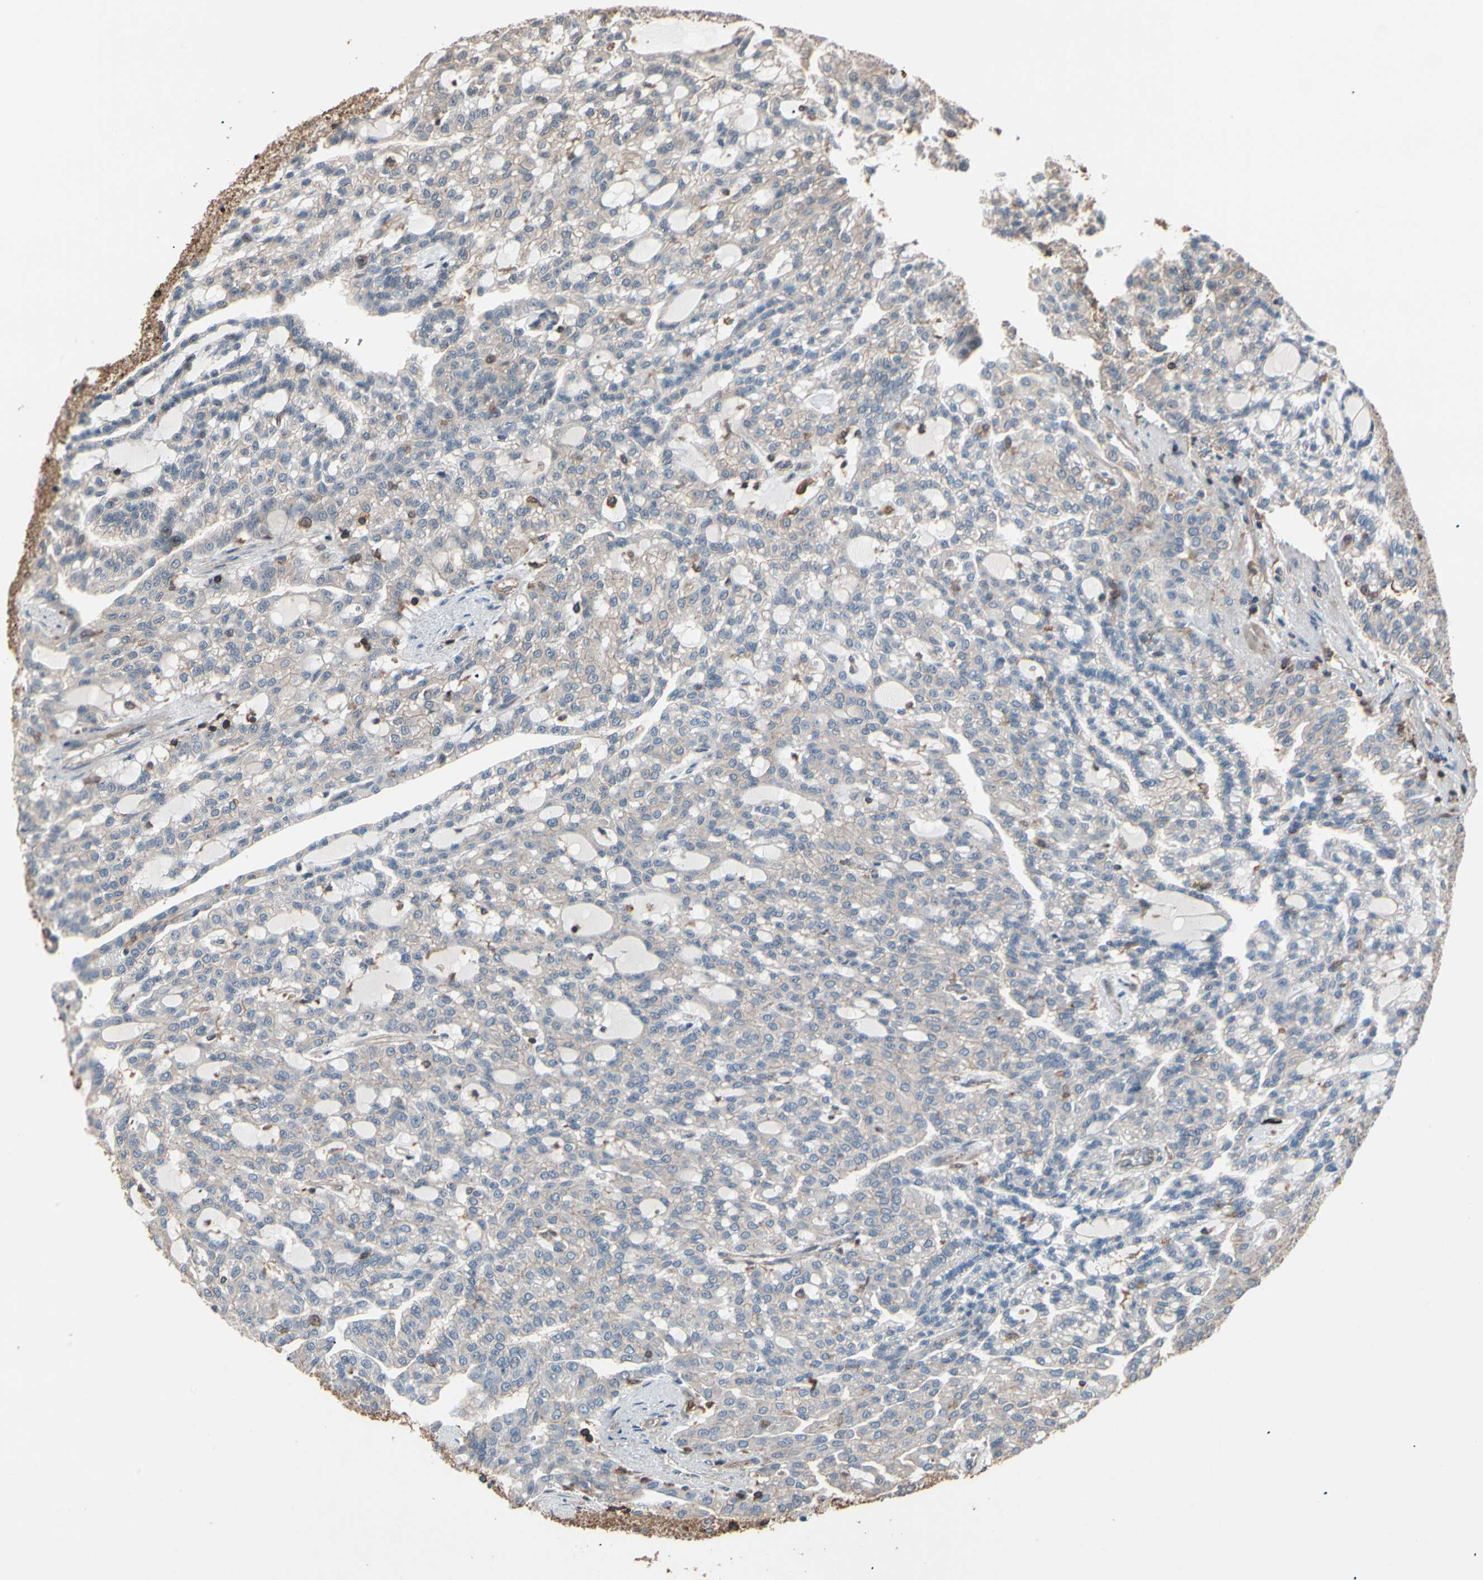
{"staining": {"intensity": "weak", "quantity": ">75%", "location": "cytoplasmic/membranous"}, "tissue": "renal cancer", "cell_type": "Tumor cells", "image_type": "cancer", "snomed": [{"axis": "morphology", "description": "Adenocarcinoma, NOS"}, {"axis": "topography", "description": "Kidney"}], "caption": "Protein staining reveals weak cytoplasmic/membranous staining in approximately >75% of tumor cells in renal cancer. The staining is performed using DAB brown chromogen to label protein expression. The nuclei are counter-stained blue using hematoxylin.", "gene": "MAPK13", "patient": {"sex": "male", "age": 63}}